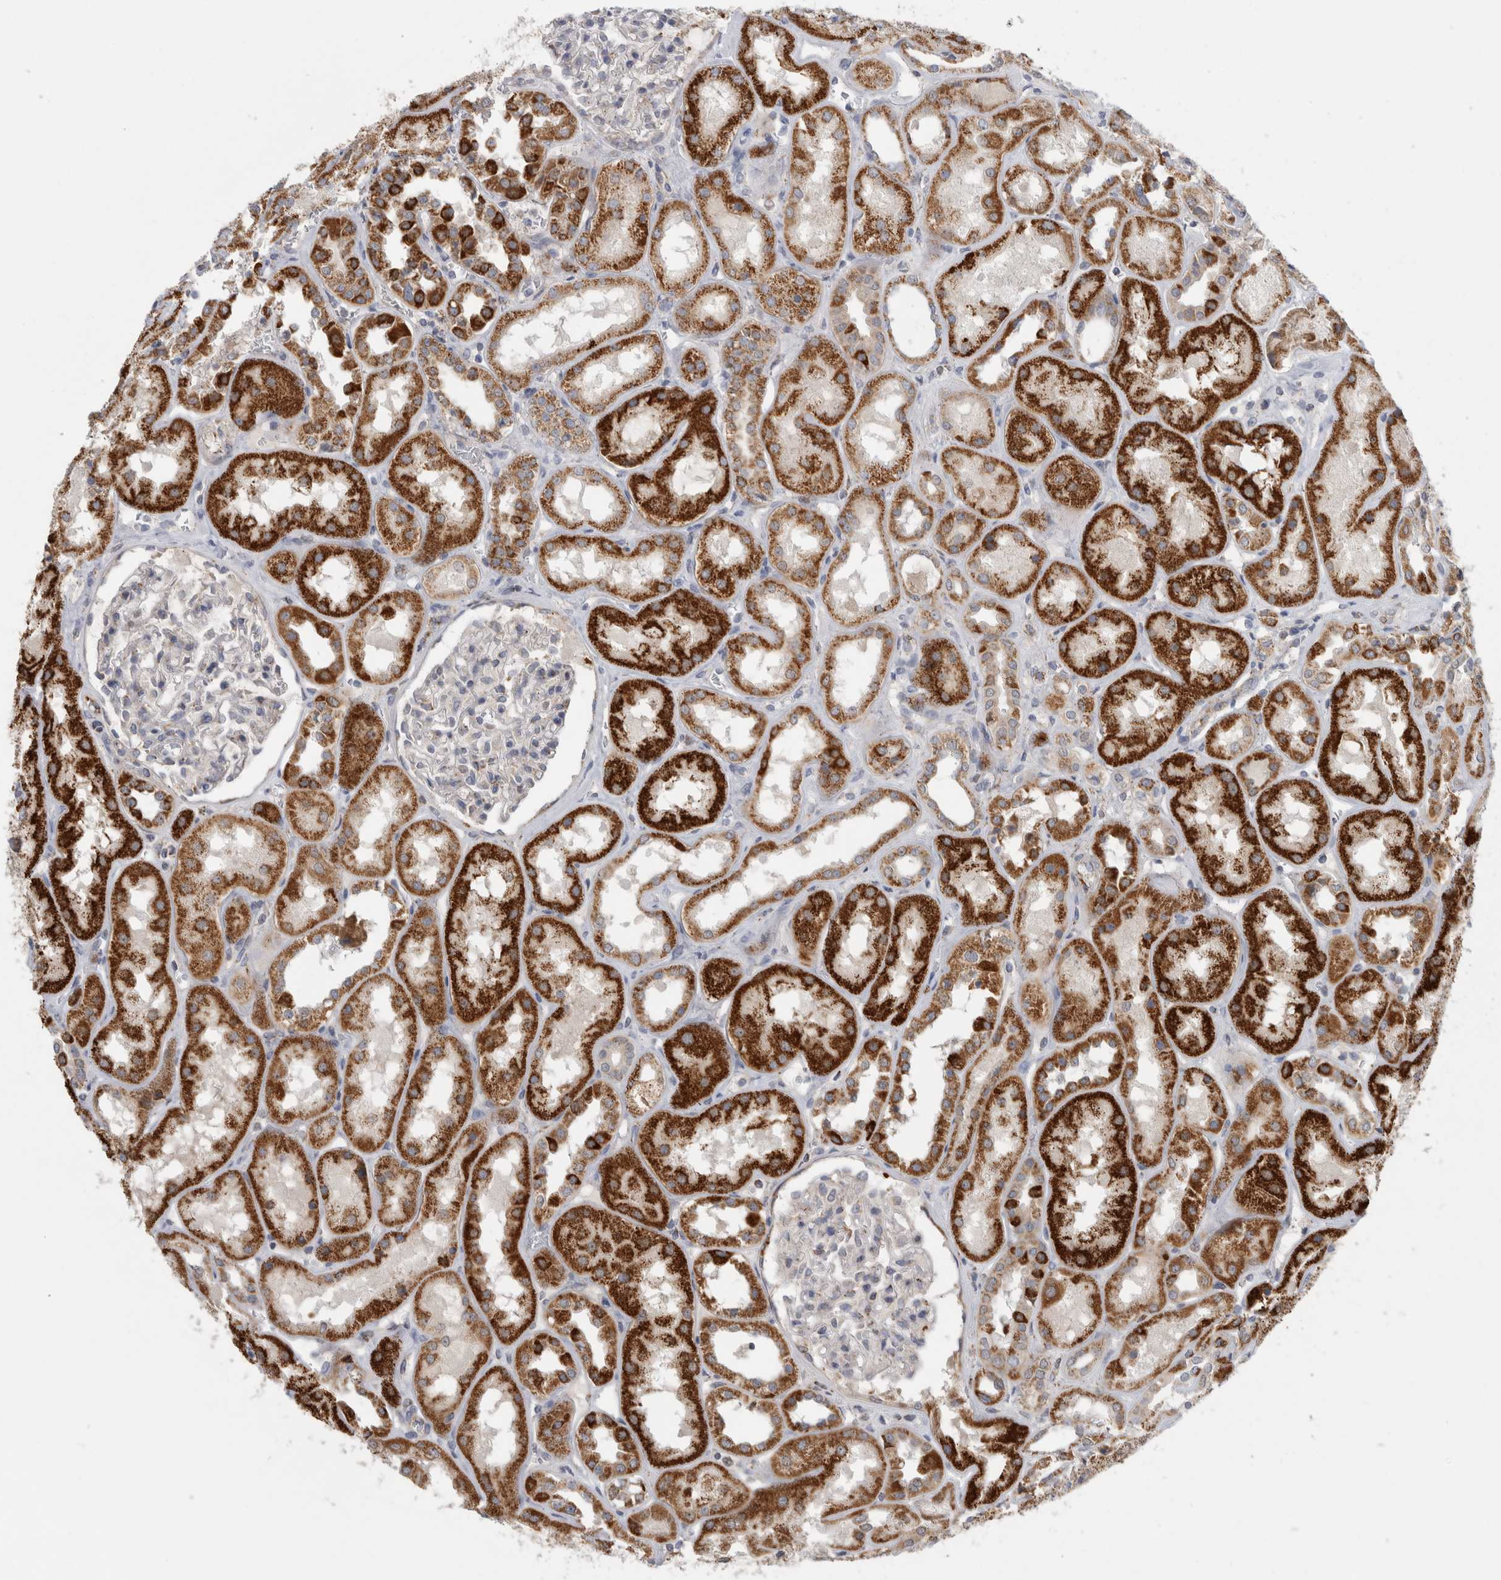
{"staining": {"intensity": "negative", "quantity": "none", "location": "none"}, "tissue": "kidney", "cell_type": "Cells in glomeruli", "image_type": "normal", "snomed": [{"axis": "morphology", "description": "Normal tissue, NOS"}, {"axis": "topography", "description": "Kidney"}], "caption": "Immunohistochemistry of normal human kidney demonstrates no staining in cells in glomeruli. Brightfield microscopy of immunohistochemistry stained with DAB (brown) and hematoxylin (blue), captured at high magnification.", "gene": "RAB18", "patient": {"sex": "male", "age": 70}}